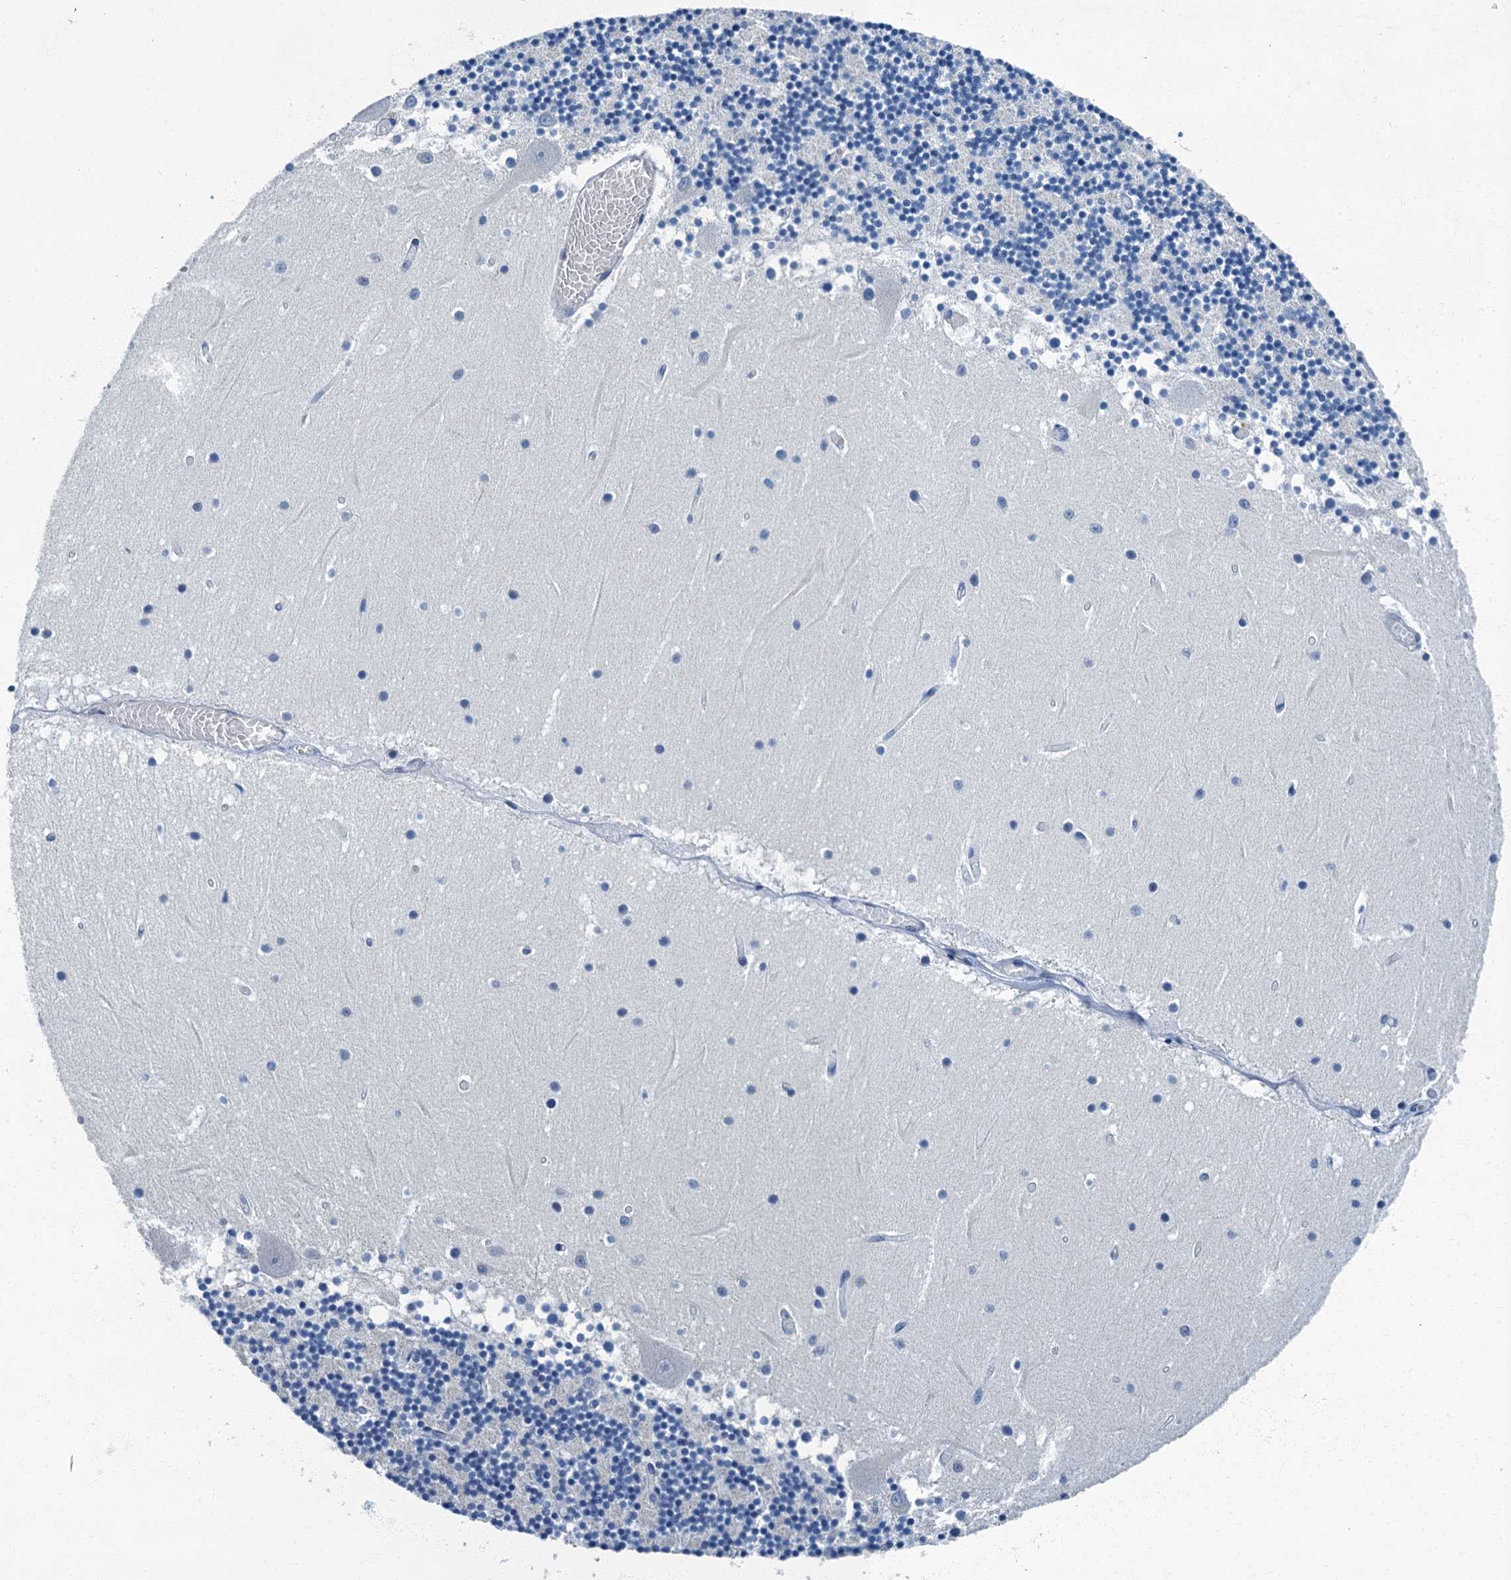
{"staining": {"intensity": "negative", "quantity": "none", "location": "none"}, "tissue": "cerebellum", "cell_type": "Cells in granular layer", "image_type": "normal", "snomed": [{"axis": "morphology", "description": "Normal tissue, NOS"}, {"axis": "topography", "description": "Cerebellum"}], "caption": "A high-resolution micrograph shows immunohistochemistry (IHC) staining of benign cerebellum, which displays no significant expression in cells in granular layer.", "gene": "GADL1", "patient": {"sex": "female", "age": 28}}